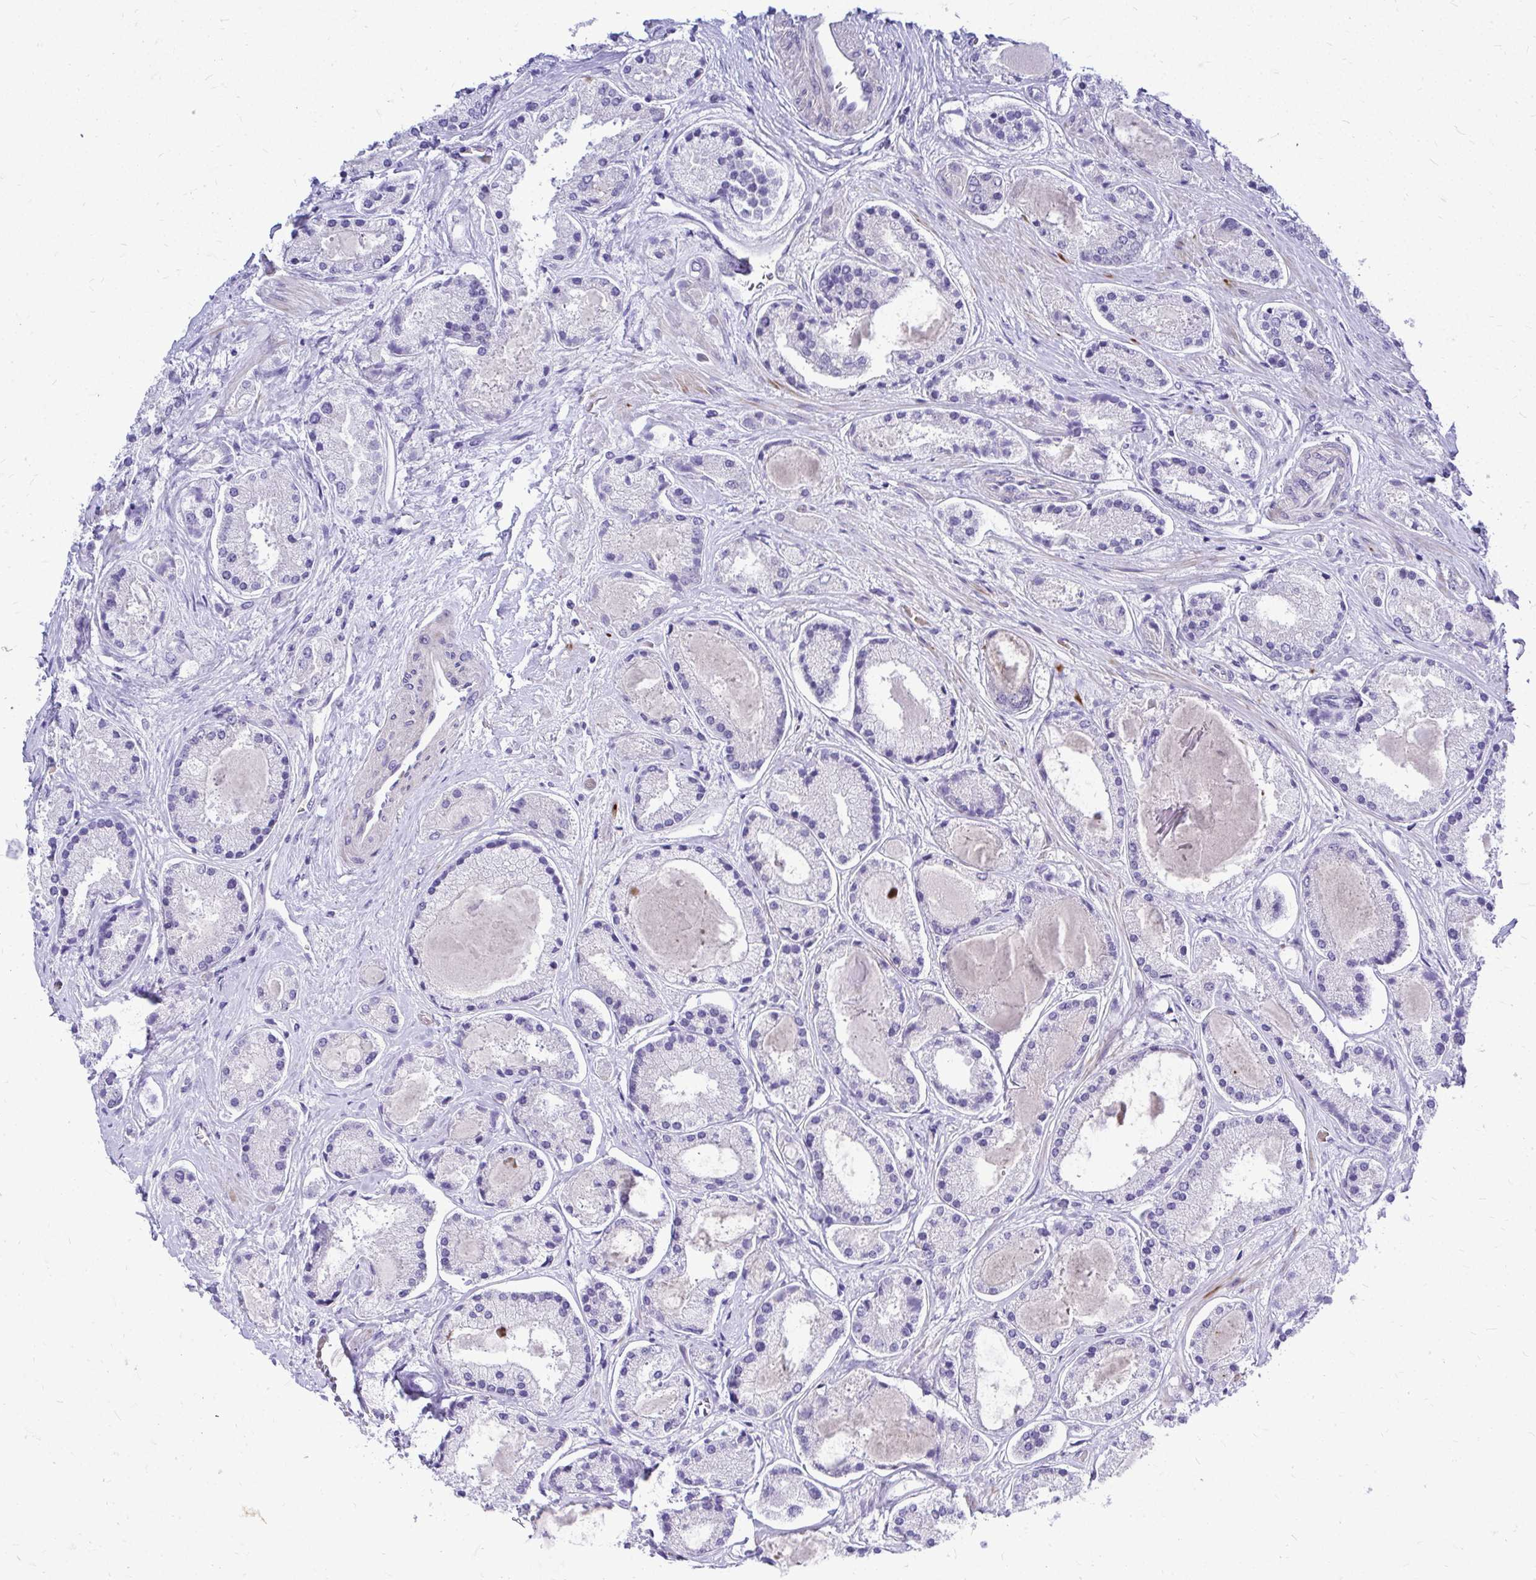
{"staining": {"intensity": "negative", "quantity": "none", "location": "none"}, "tissue": "prostate cancer", "cell_type": "Tumor cells", "image_type": "cancer", "snomed": [{"axis": "morphology", "description": "Adenocarcinoma, High grade"}, {"axis": "topography", "description": "Prostate"}], "caption": "High-grade adenocarcinoma (prostate) was stained to show a protein in brown. There is no significant expression in tumor cells.", "gene": "ZSWIM9", "patient": {"sex": "male", "age": 67}}